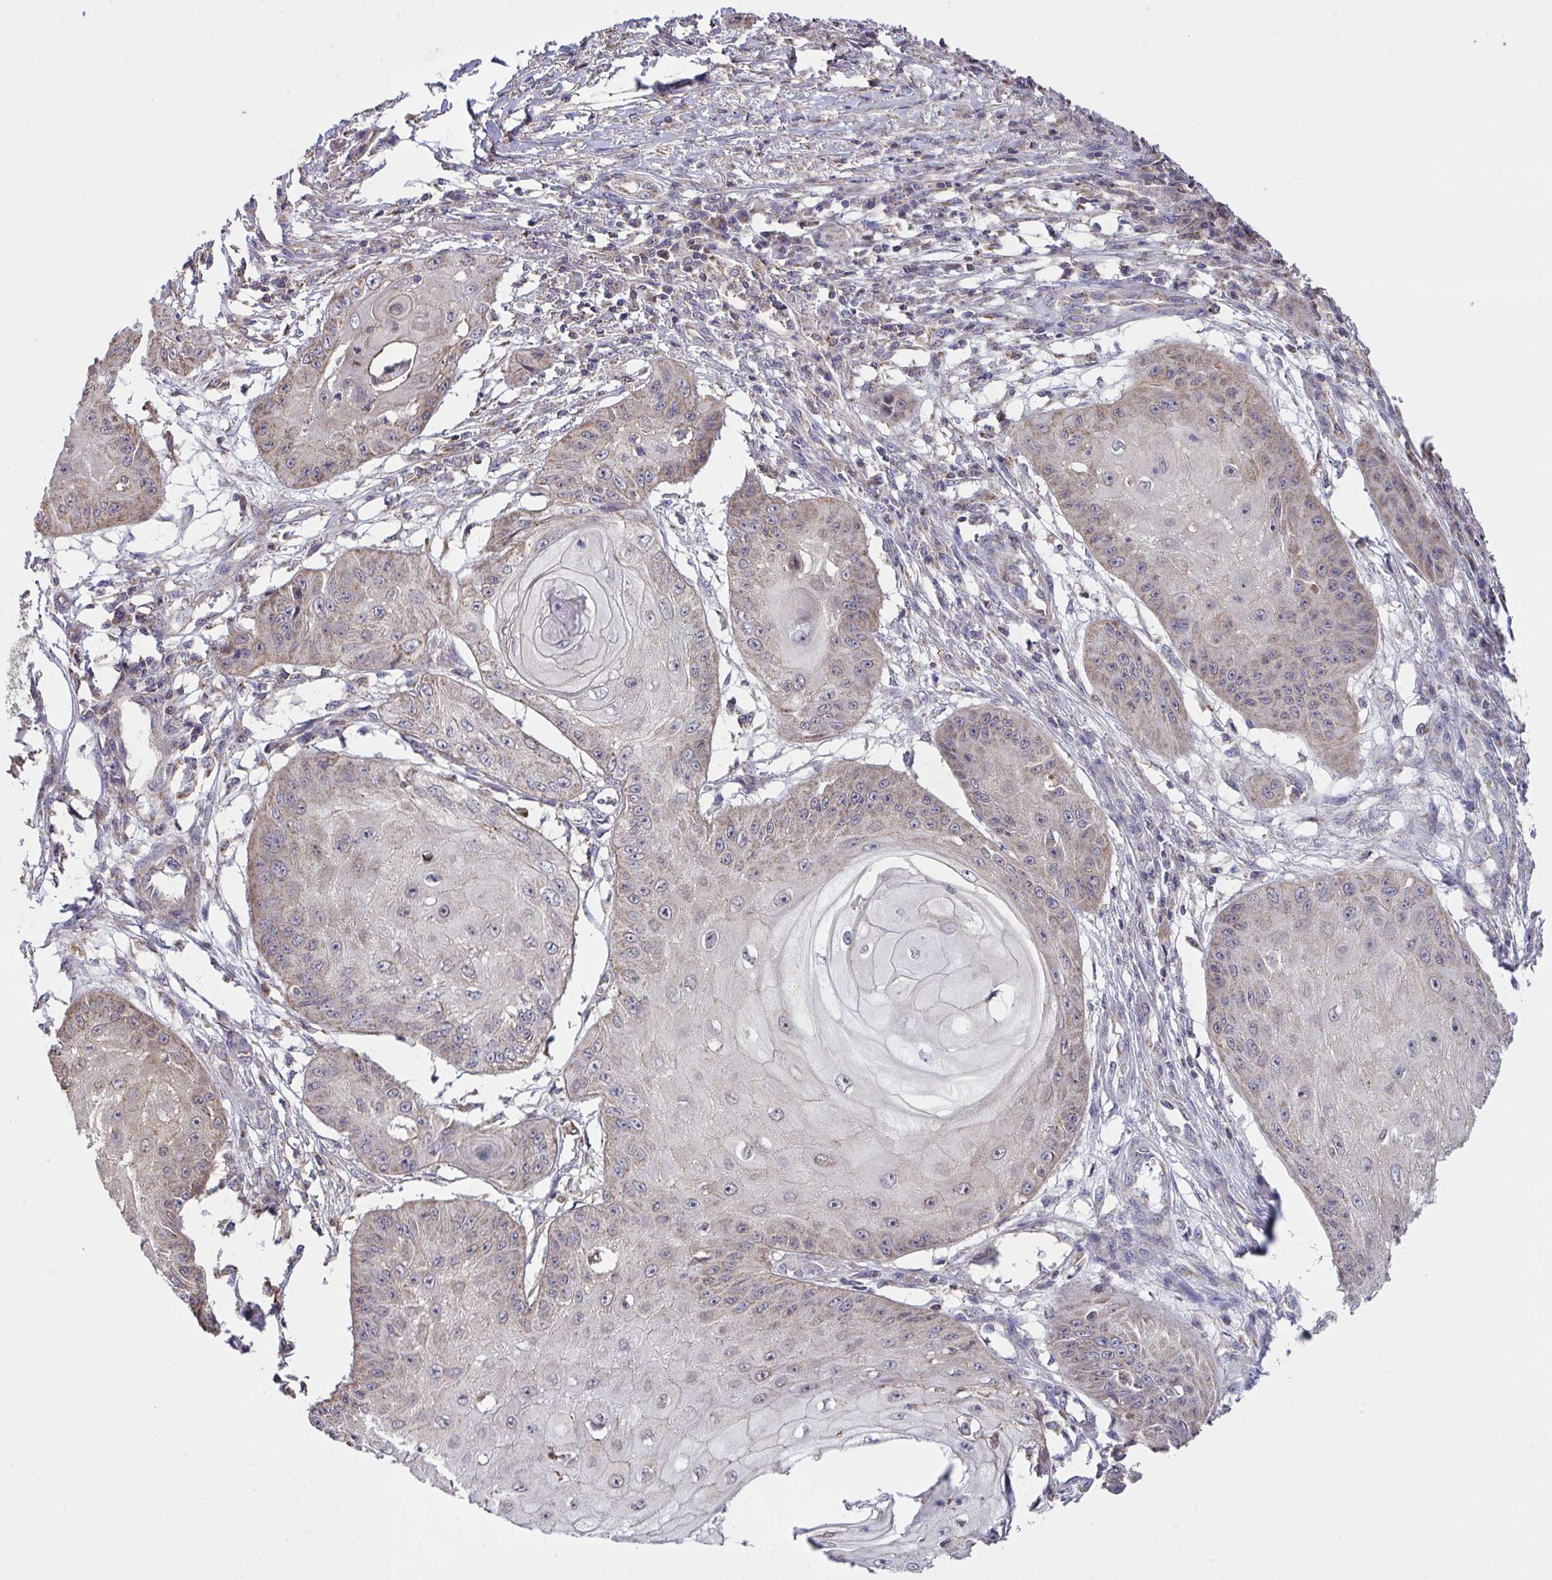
{"staining": {"intensity": "weak", "quantity": "<25%", "location": "cytoplasmic/membranous"}, "tissue": "skin cancer", "cell_type": "Tumor cells", "image_type": "cancer", "snomed": [{"axis": "morphology", "description": "Squamous cell carcinoma, NOS"}, {"axis": "topography", "description": "Skin"}], "caption": "Skin squamous cell carcinoma stained for a protein using immunohistochemistry displays no staining tumor cells.", "gene": "PPM1H", "patient": {"sex": "male", "age": 70}}